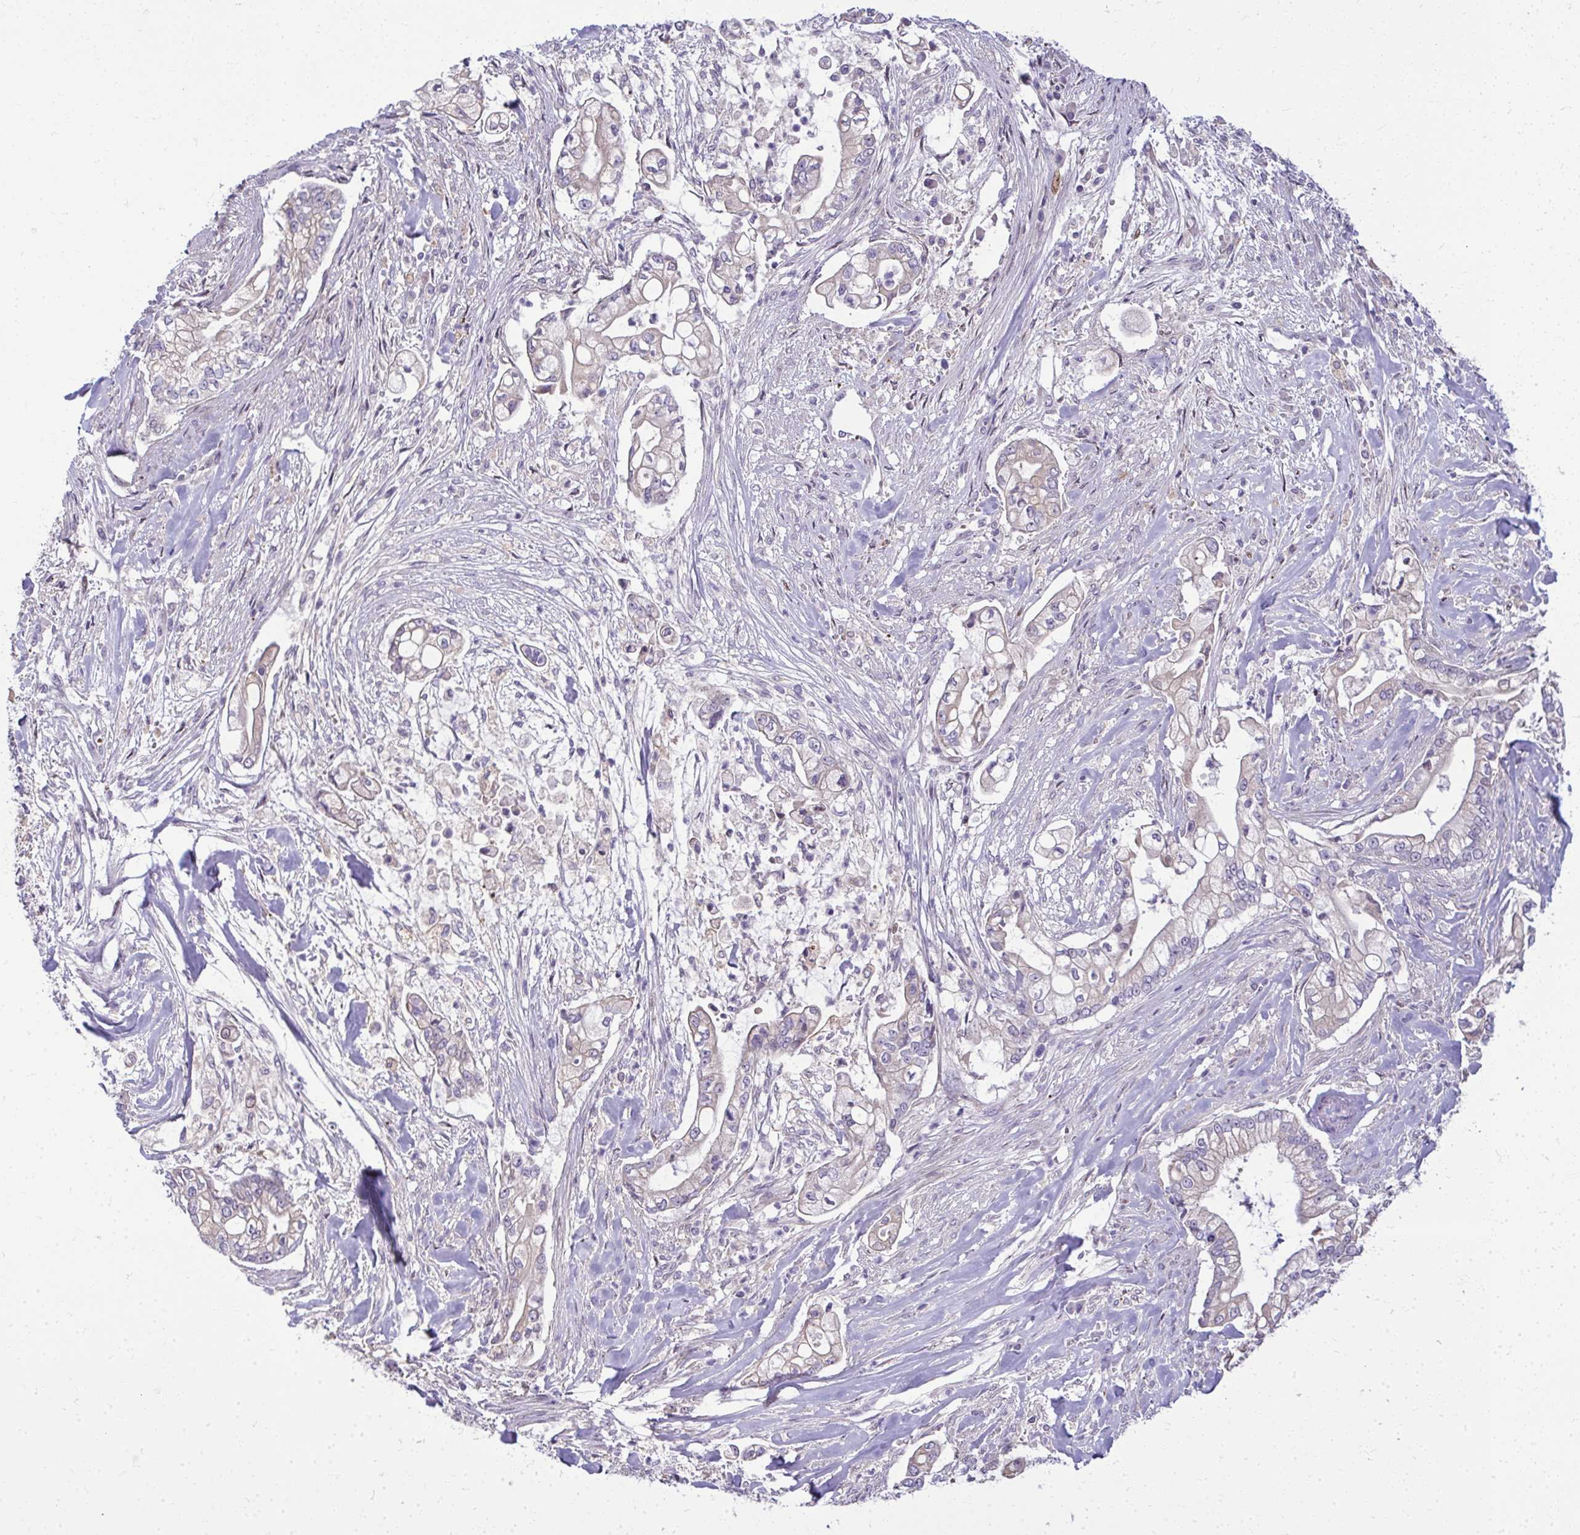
{"staining": {"intensity": "negative", "quantity": "none", "location": "none"}, "tissue": "pancreatic cancer", "cell_type": "Tumor cells", "image_type": "cancer", "snomed": [{"axis": "morphology", "description": "Adenocarcinoma, NOS"}, {"axis": "topography", "description": "Pancreas"}], "caption": "Tumor cells show no significant expression in pancreatic cancer (adenocarcinoma).", "gene": "ODF1", "patient": {"sex": "female", "age": 69}}